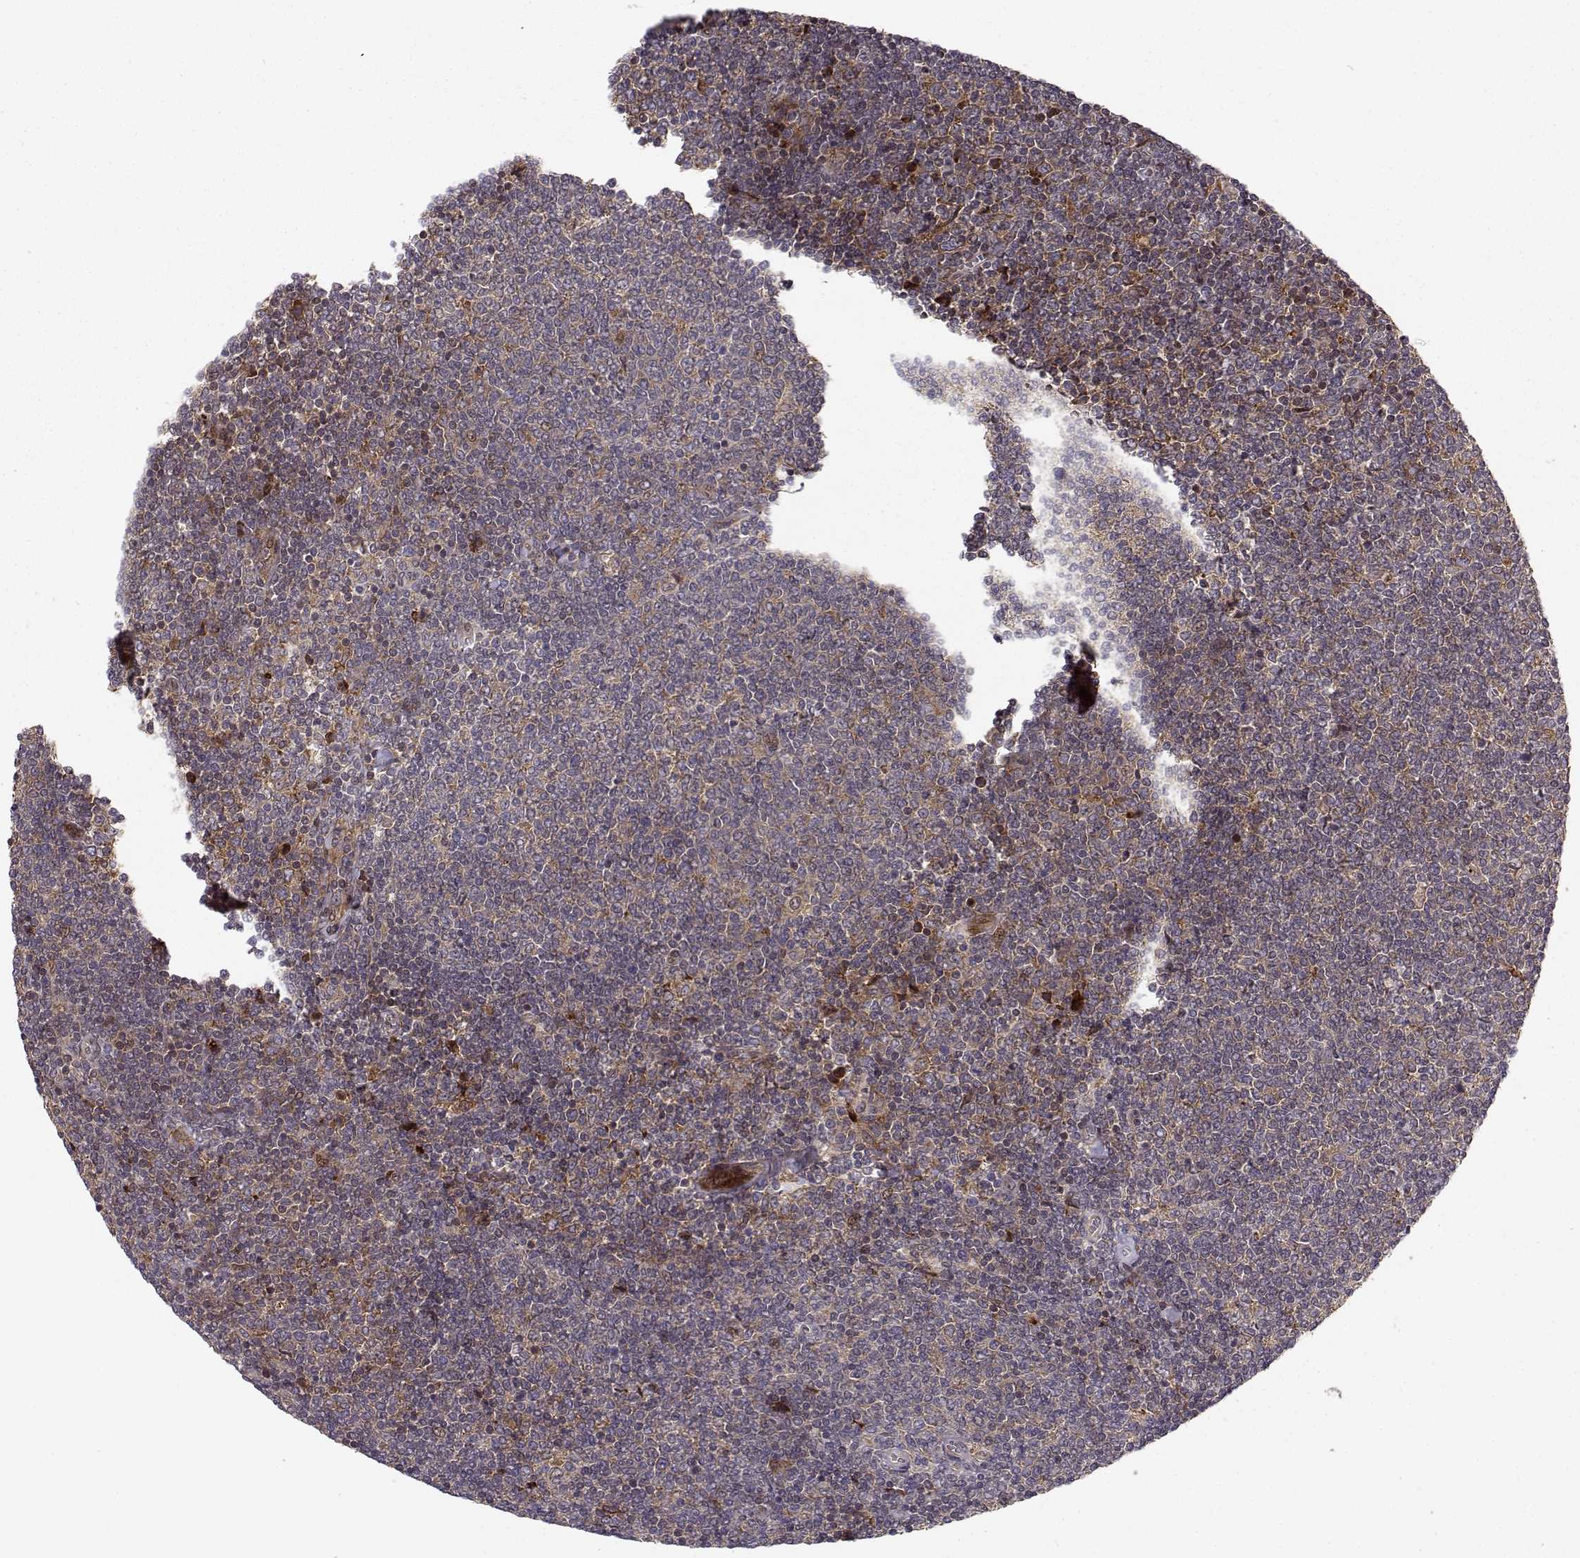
{"staining": {"intensity": "negative", "quantity": "none", "location": "none"}, "tissue": "lymphoma", "cell_type": "Tumor cells", "image_type": "cancer", "snomed": [{"axis": "morphology", "description": "Malignant lymphoma, non-Hodgkin's type, Low grade"}, {"axis": "topography", "description": "Lymph node"}], "caption": "Tumor cells show no significant staining in lymphoma.", "gene": "RPL31", "patient": {"sex": "male", "age": 52}}